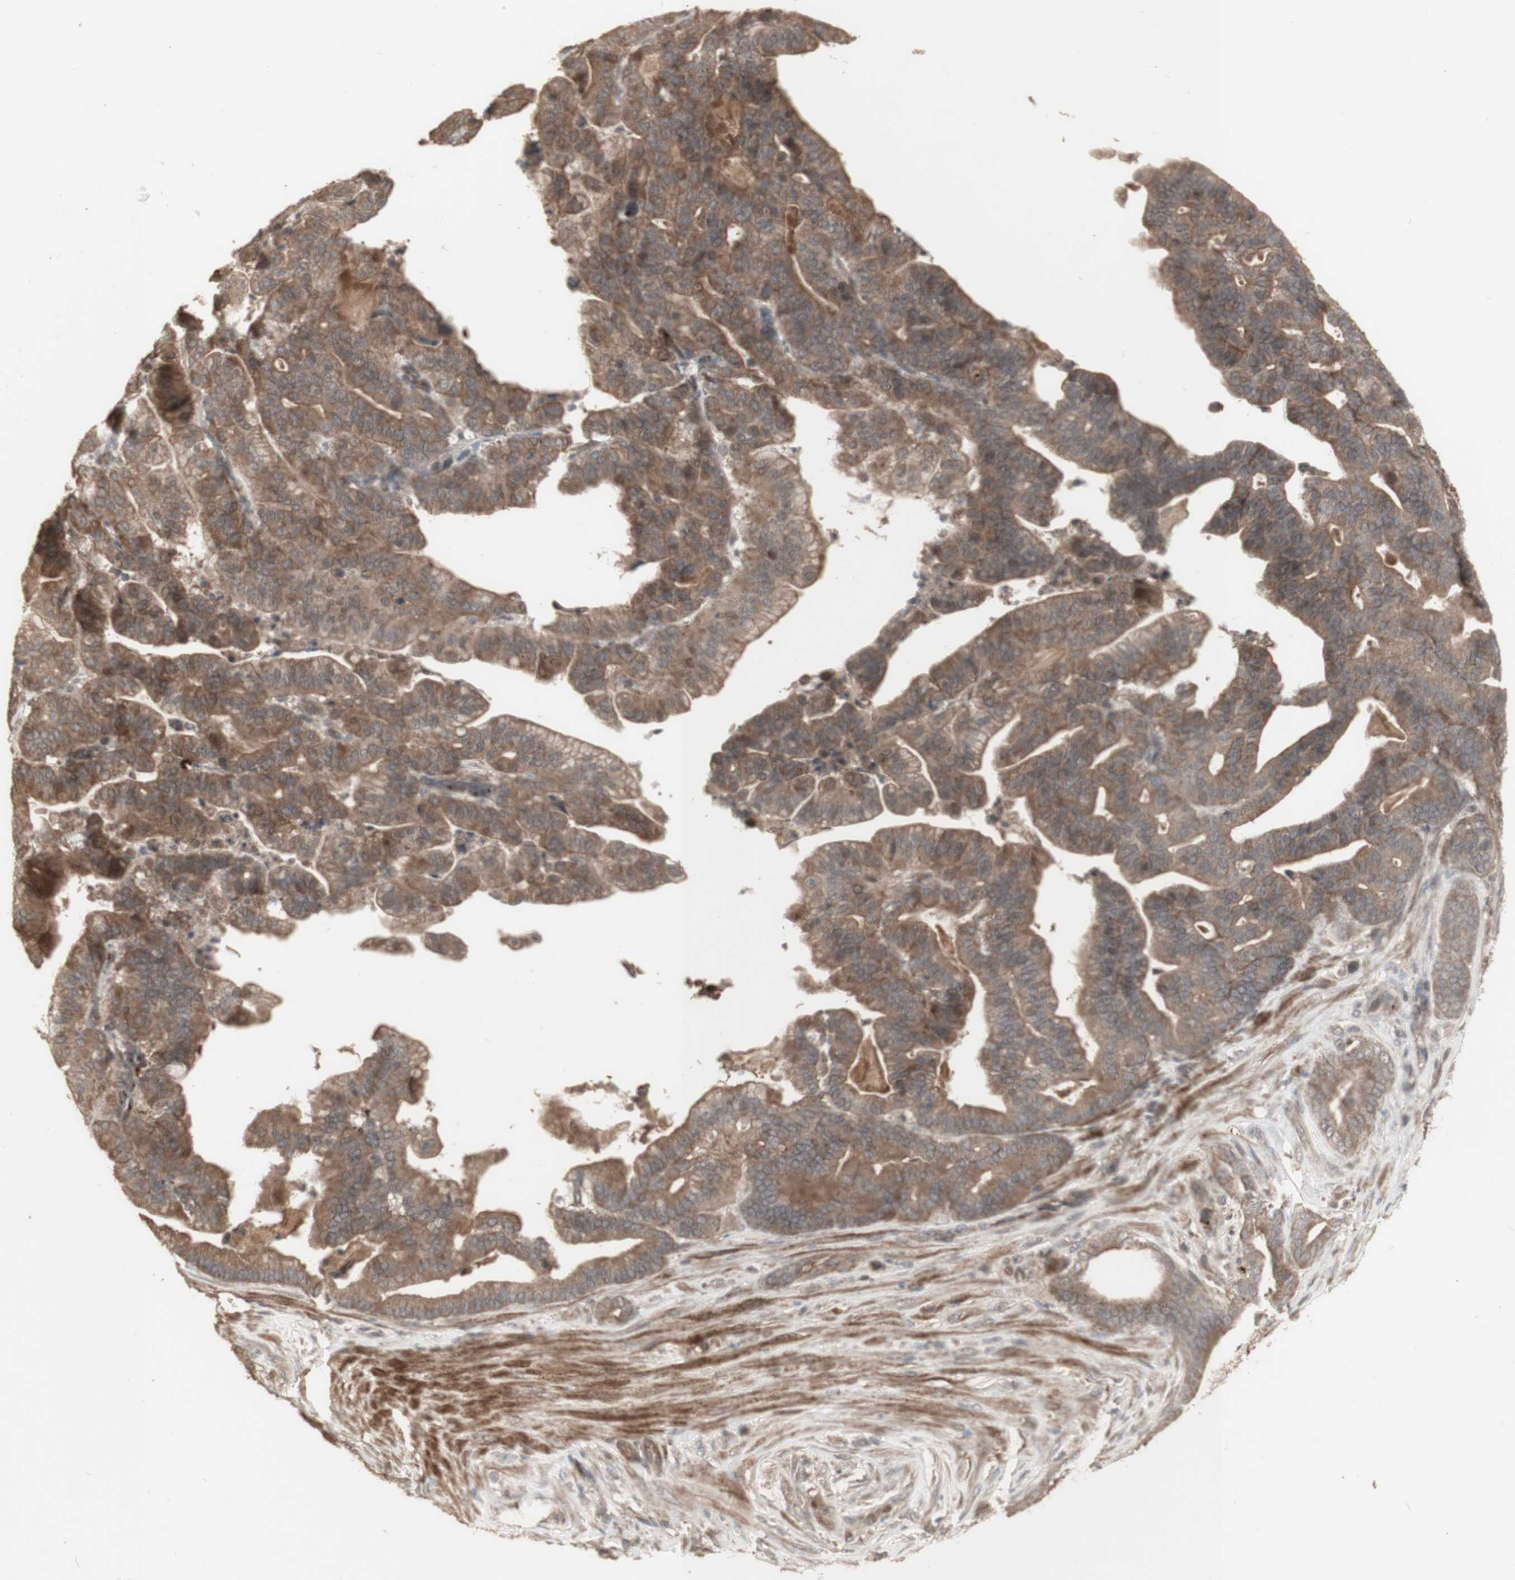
{"staining": {"intensity": "moderate", "quantity": ">75%", "location": "cytoplasmic/membranous"}, "tissue": "pancreatic cancer", "cell_type": "Tumor cells", "image_type": "cancer", "snomed": [{"axis": "morphology", "description": "Adenocarcinoma, NOS"}, {"axis": "topography", "description": "Pancreas"}], "caption": "Adenocarcinoma (pancreatic) stained for a protein (brown) shows moderate cytoplasmic/membranous positive staining in about >75% of tumor cells.", "gene": "ALOX12", "patient": {"sex": "male", "age": 63}}